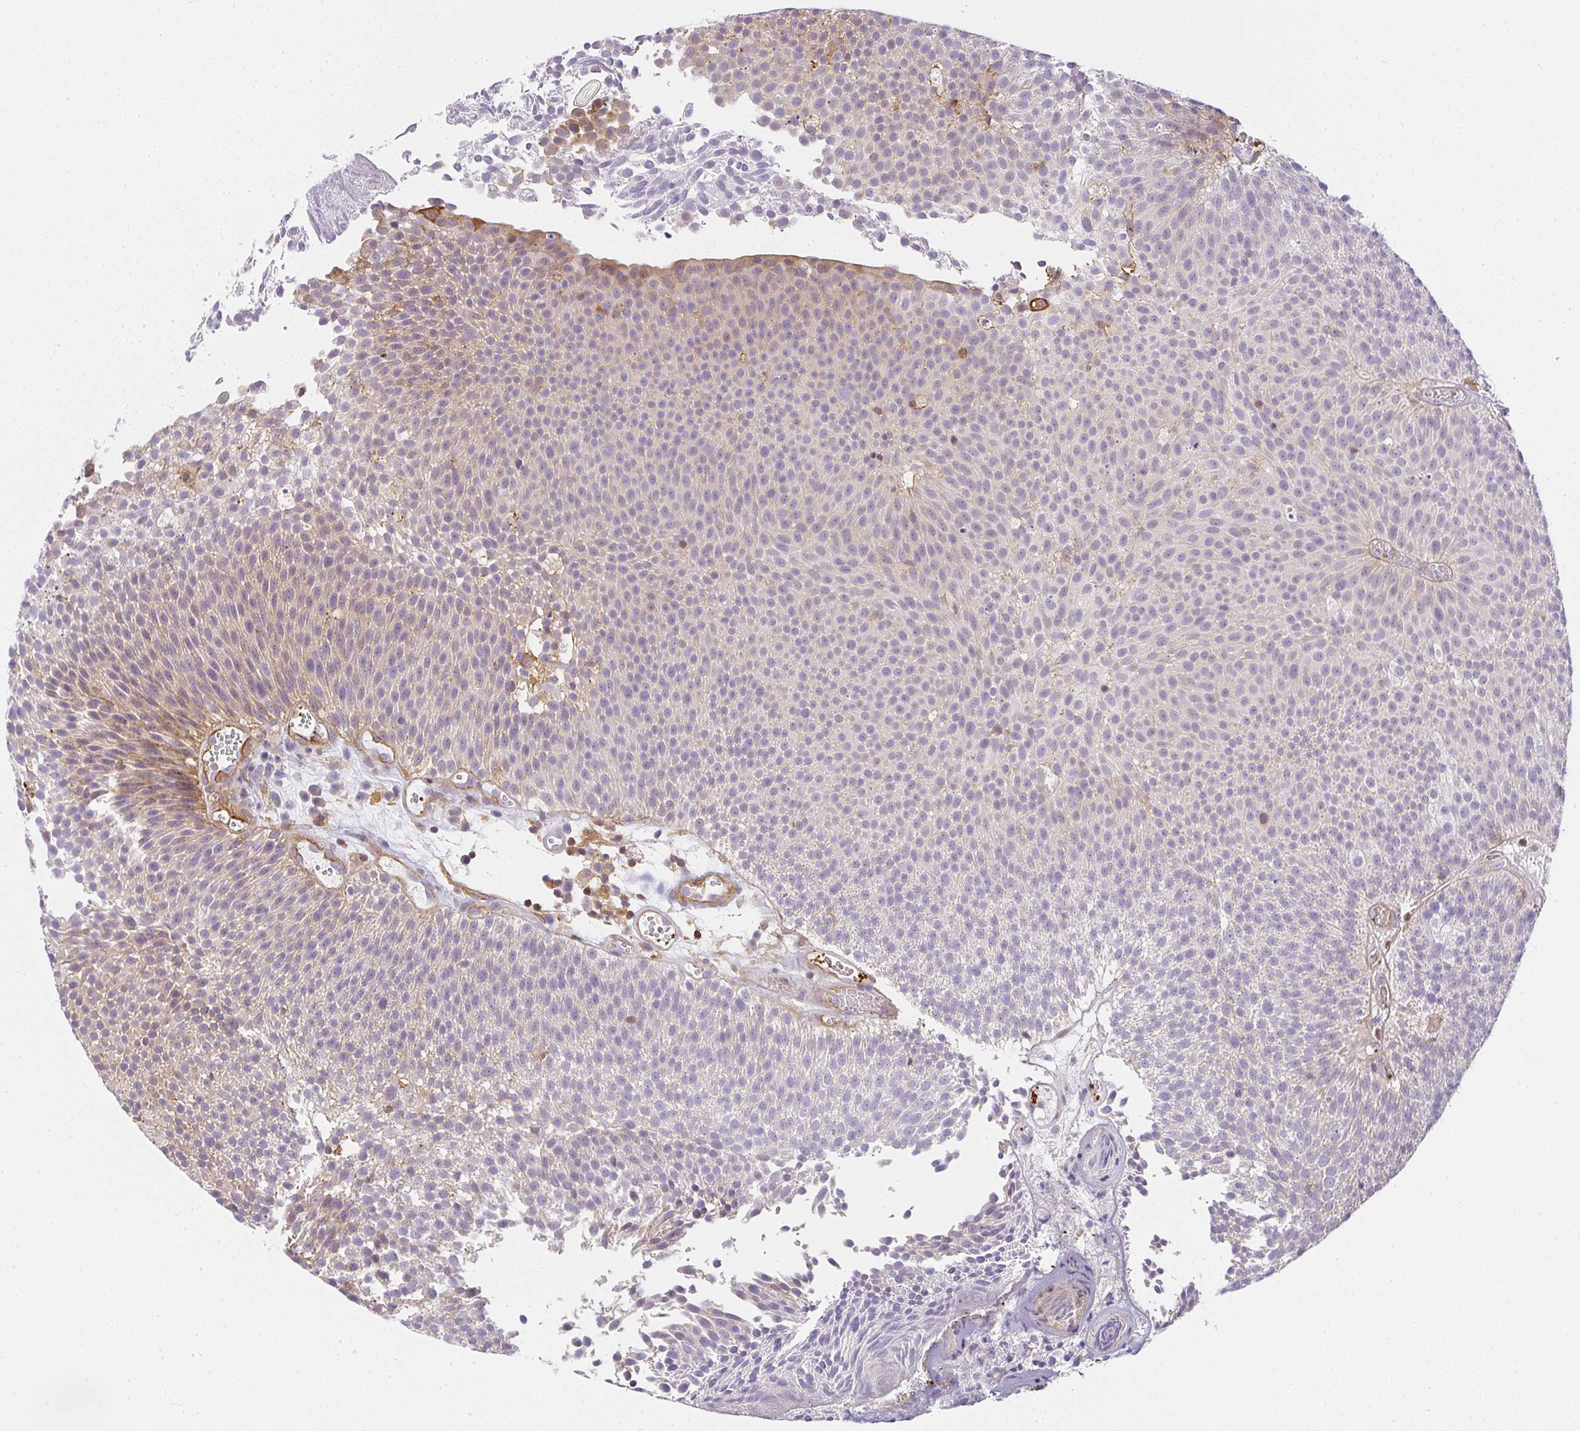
{"staining": {"intensity": "moderate", "quantity": "<25%", "location": "cytoplasmic/membranous"}, "tissue": "urothelial cancer", "cell_type": "Tumor cells", "image_type": "cancer", "snomed": [{"axis": "morphology", "description": "Urothelial carcinoma, Low grade"}, {"axis": "topography", "description": "Urinary bladder"}], "caption": "The image shows a brown stain indicating the presence of a protein in the cytoplasmic/membranous of tumor cells in low-grade urothelial carcinoma. (brown staining indicates protein expression, while blue staining denotes nuclei).", "gene": "SULF1", "patient": {"sex": "female", "age": 79}}